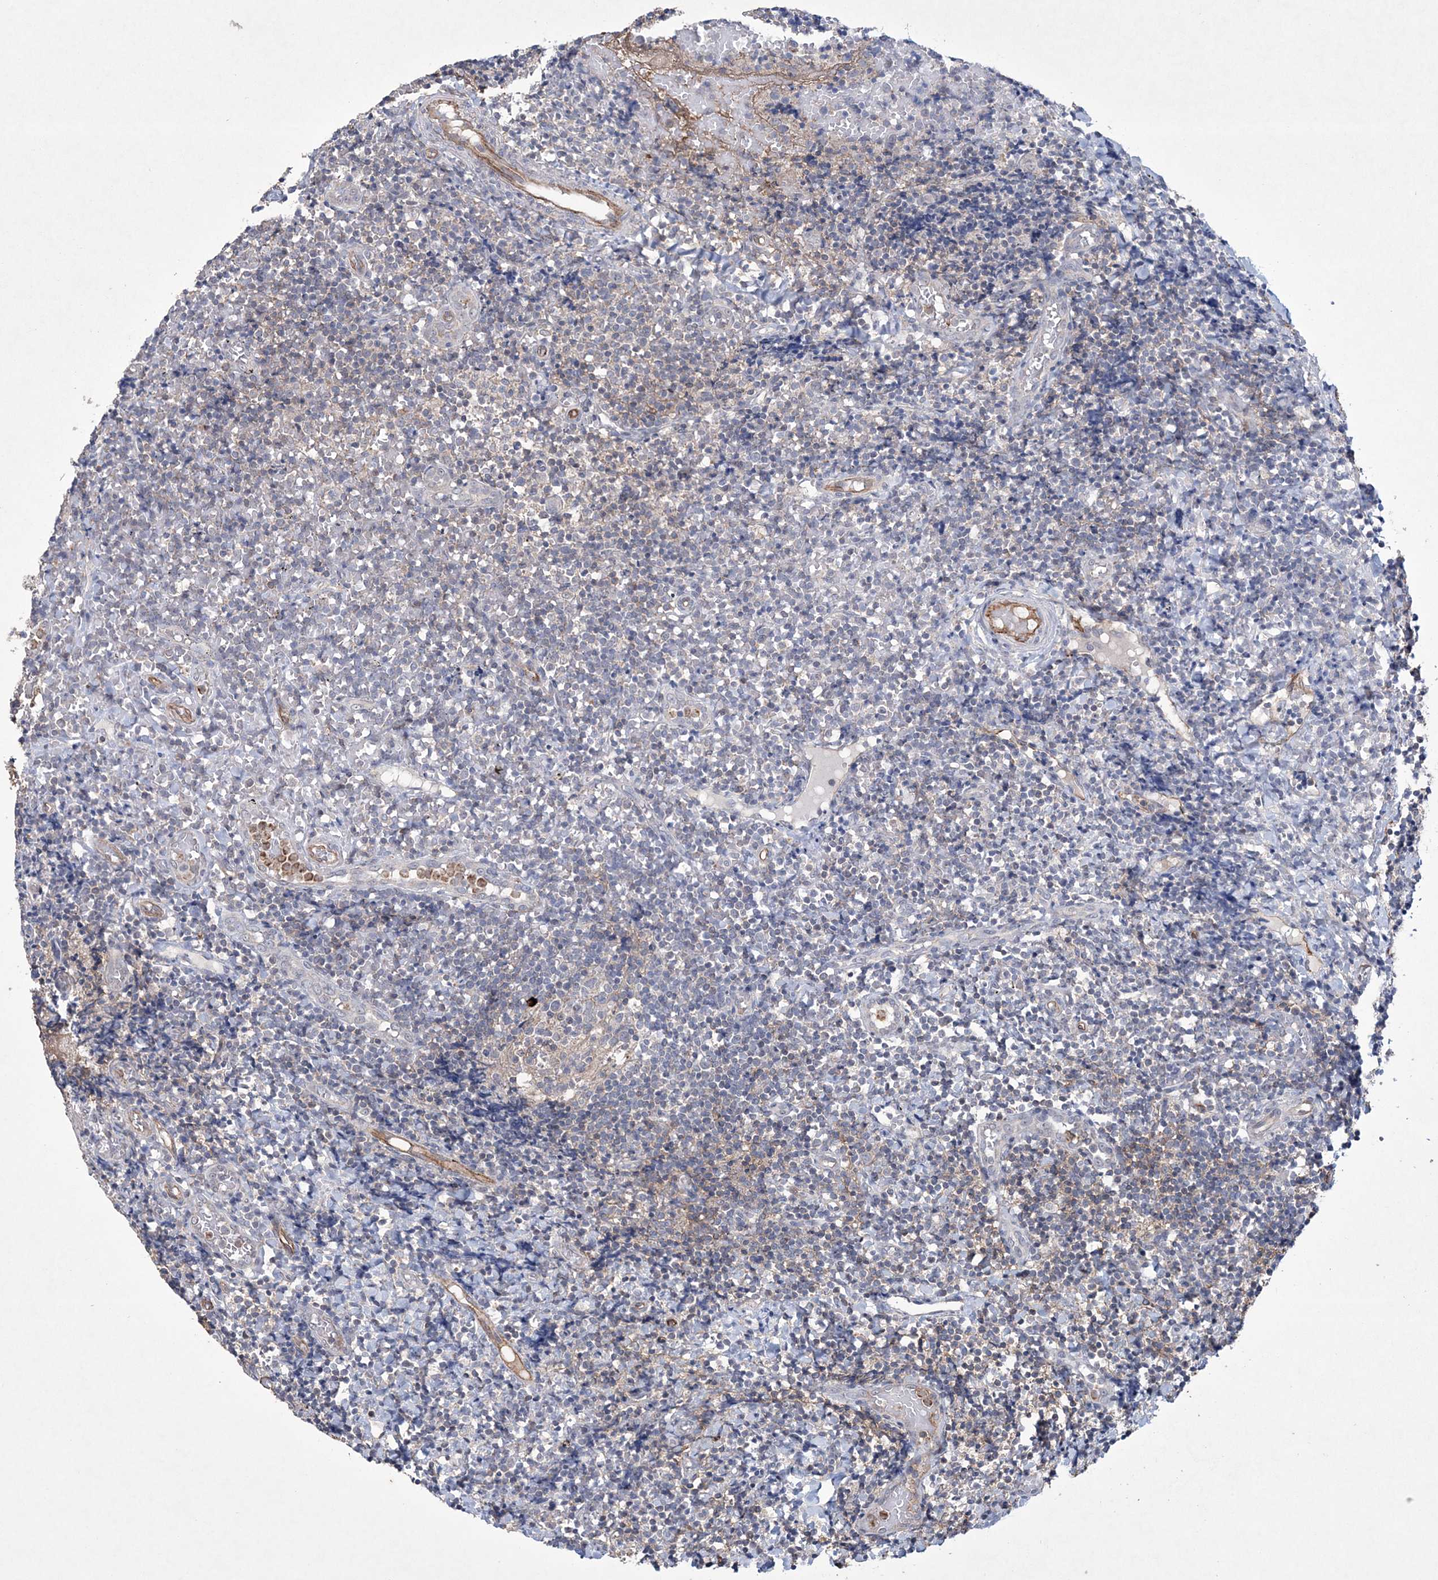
{"staining": {"intensity": "negative", "quantity": "none", "location": "none"}, "tissue": "tonsil", "cell_type": "Germinal center cells", "image_type": "normal", "snomed": [{"axis": "morphology", "description": "Normal tissue, NOS"}, {"axis": "topography", "description": "Tonsil"}], "caption": "A histopathology image of human tonsil is negative for staining in germinal center cells.", "gene": "DPCD", "patient": {"sex": "female", "age": 19}}